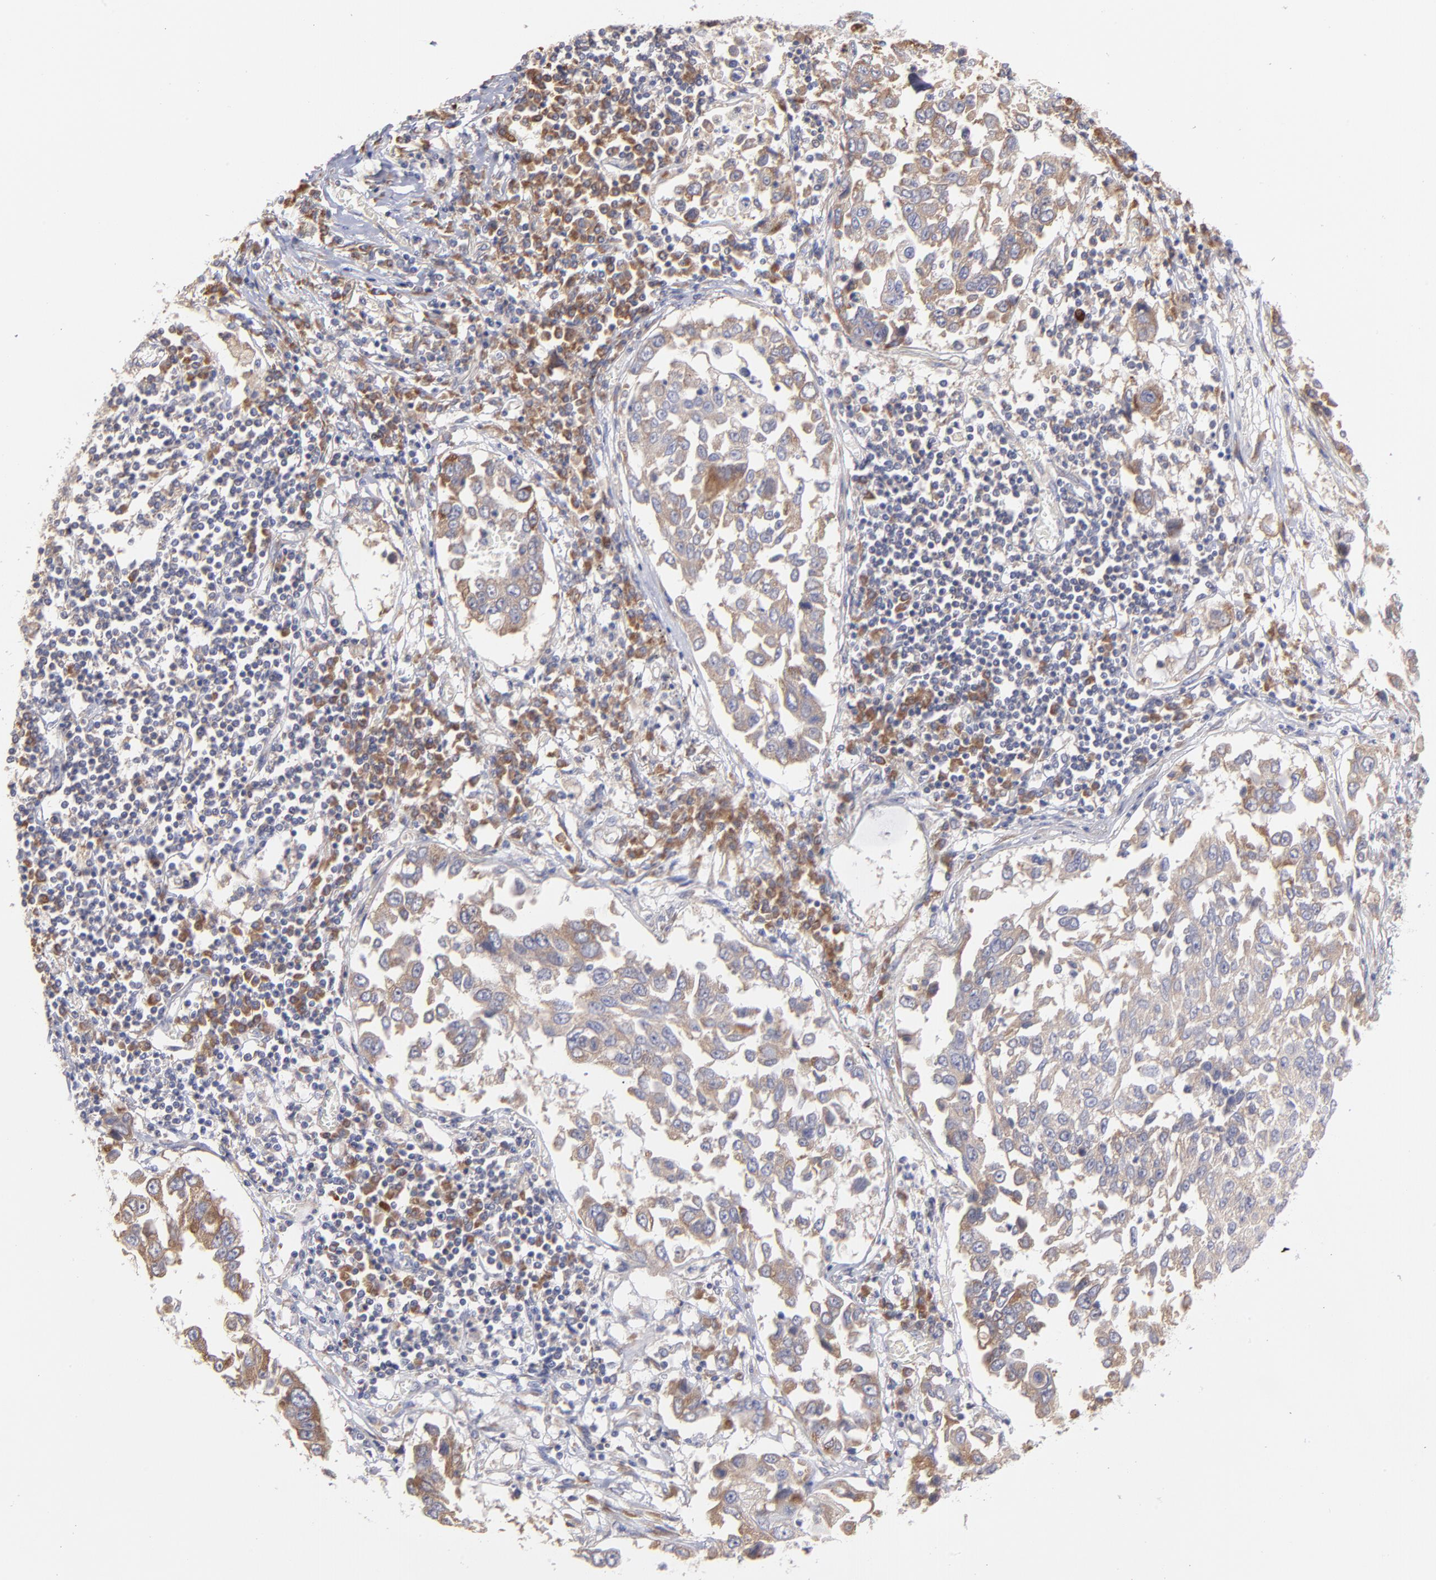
{"staining": {"intensity": "weak", "quantity": "<25%", "location": "cytoplasmic/membranous"}, "tissue": "lung cancer", "cell_type": "Tumor cells", "image_type": "cancer", "snomed": [{"axis": "morphology", "description": "Squamous cell carcinoma, NOS"}, {"axis": "topography", "description": "Lung"}], "caption": "Squamous cell carcinoma (lung) stained for a protein using immunohistochemistry demonstrates no positivity tumor cells.", "gene": "RPLP0", "patient": {"sex": "male", "age": 71}}